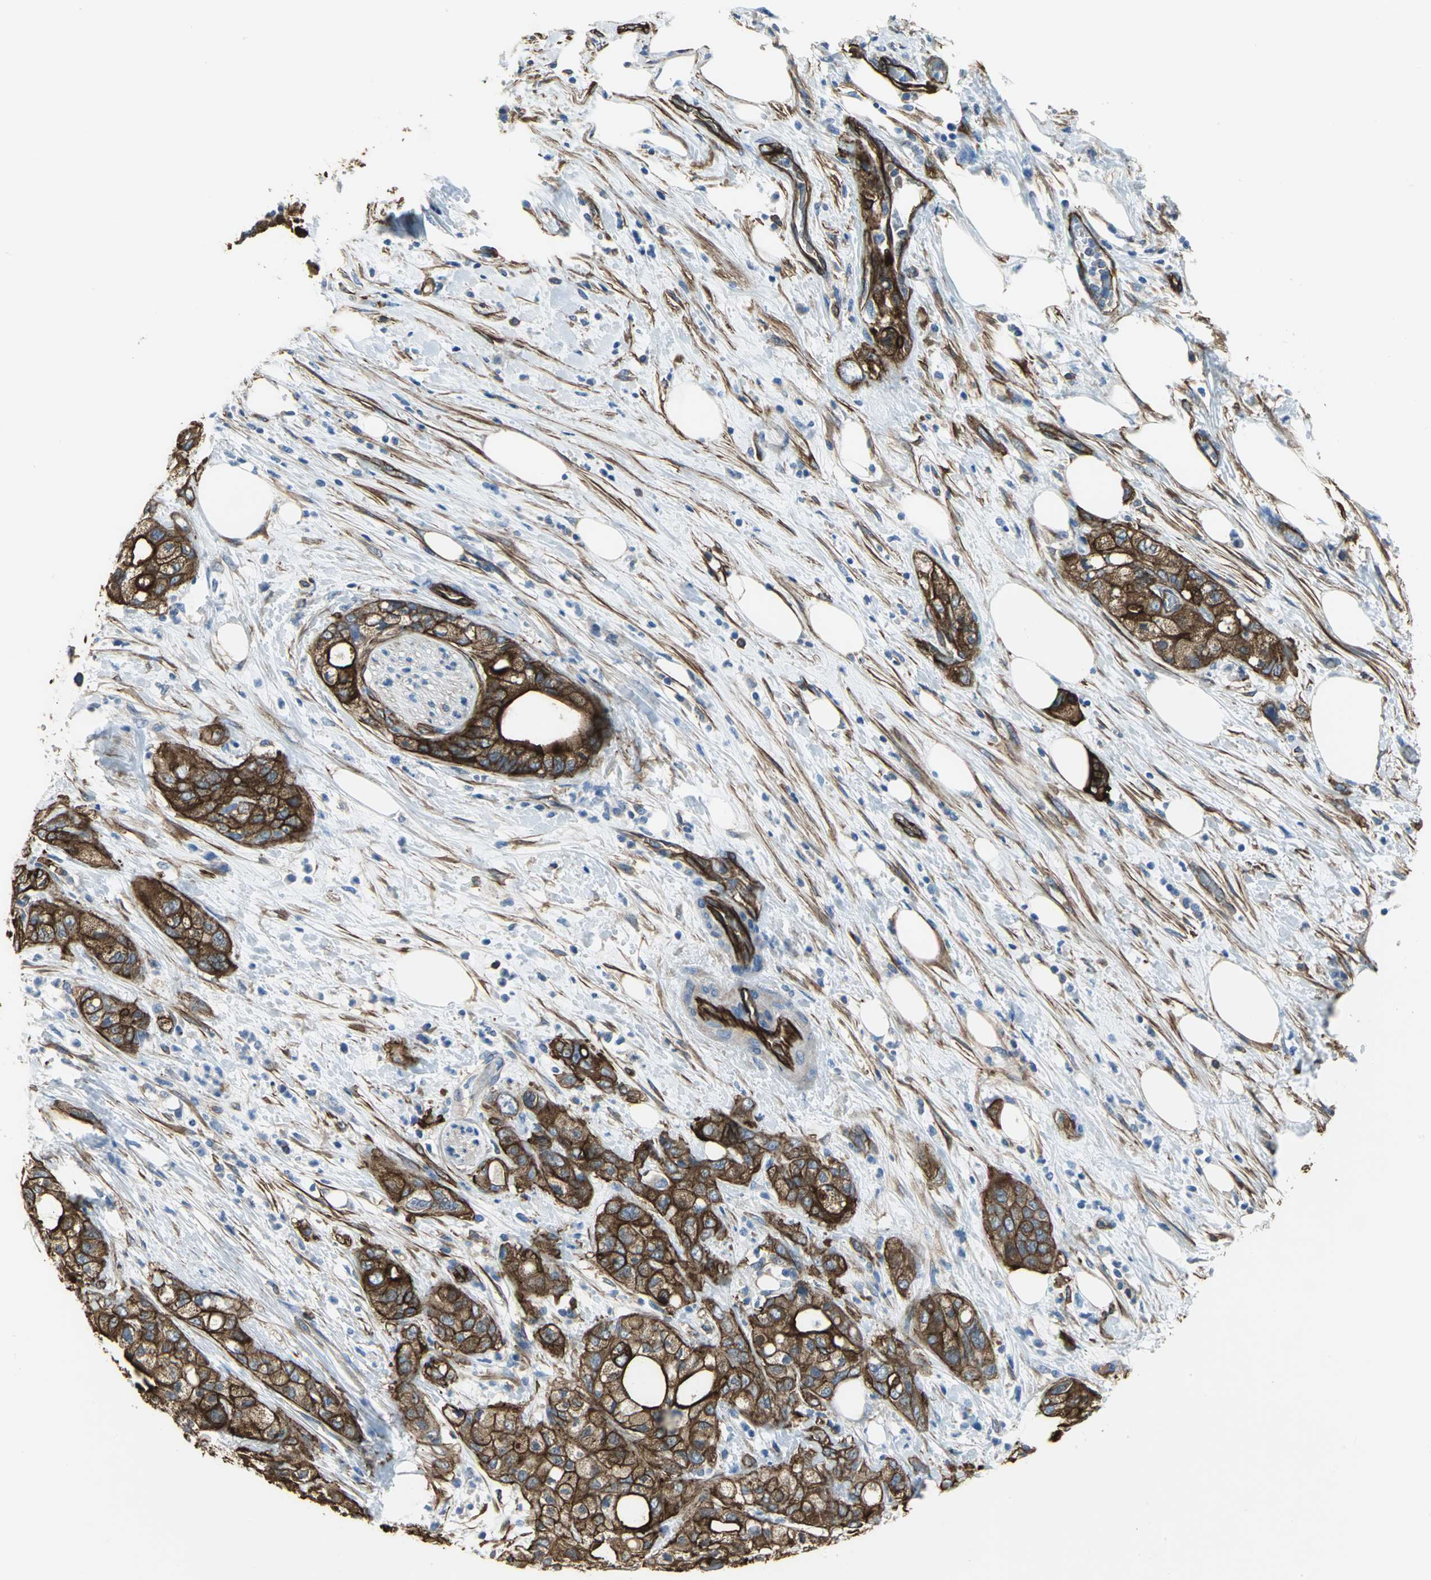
{"staining": {"intensity": "strong", "quantity": ">75%", "location": "cytoplasmic/membranous"}, "tissue": "pancreatic cancer", "cell_type": "Tumor cells", "image_type": "cancer", "snomed": [{"axis": "morphology", "description": "Adenocarcinoma, NOS"}, {"axis": "topography", "description": "Pancreas"}], "caption": "Immunohistochemistry of human adenocarcinoma (pancreatic) reveals high levels of strong cytoplasmic/membranous expression in about >75% of tumor cells. The protein of interest is shown in brown color, while the nuclei are stained blue.", "gene": "FLNB", "patient": {"sex": "male", "age": 70}}